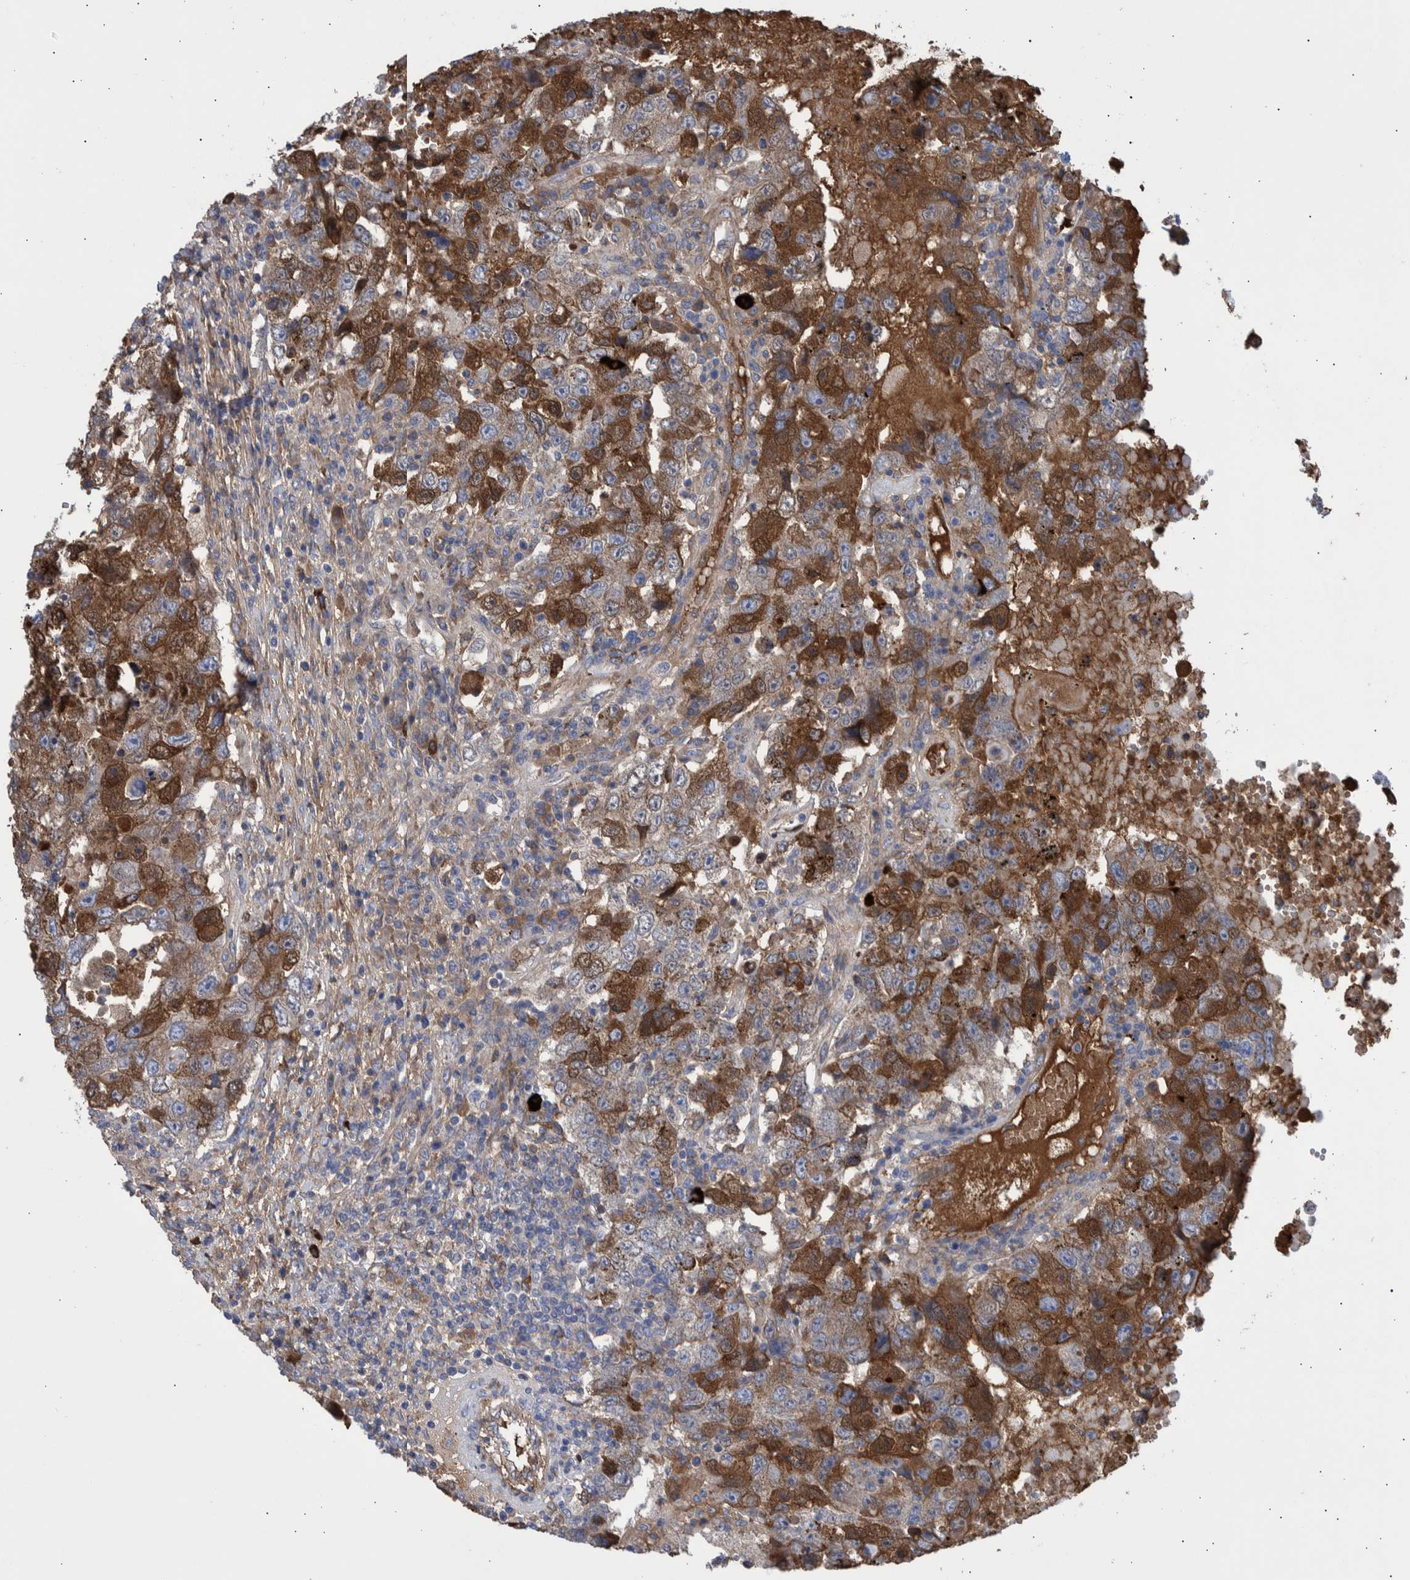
{"staining": {"intensity": "moderate", "quantity": "25%-75%", "location": "cytoplasmic/membranous"}, "tissue": "testis cancer", "cell_type": "Tumor cells", "image_type": "cancer", "snomed": [{"axis": "morphology", "description": "Carcinoma, Embryonal, NOS"}, {"axis": "topography", "description": "Testis"}], "caption": "The immunohistochemical stain labels moderate cytoplasmic/membranous staining in tumor cells of embryonal carcinoma (testis) tissue. (DAB (3,3'-diaminobenzidine) IHC, brown staining for protein, blue staining for nuclei).", "gene": "DLL4", "patient": {"sex": "male", "age": 26}}